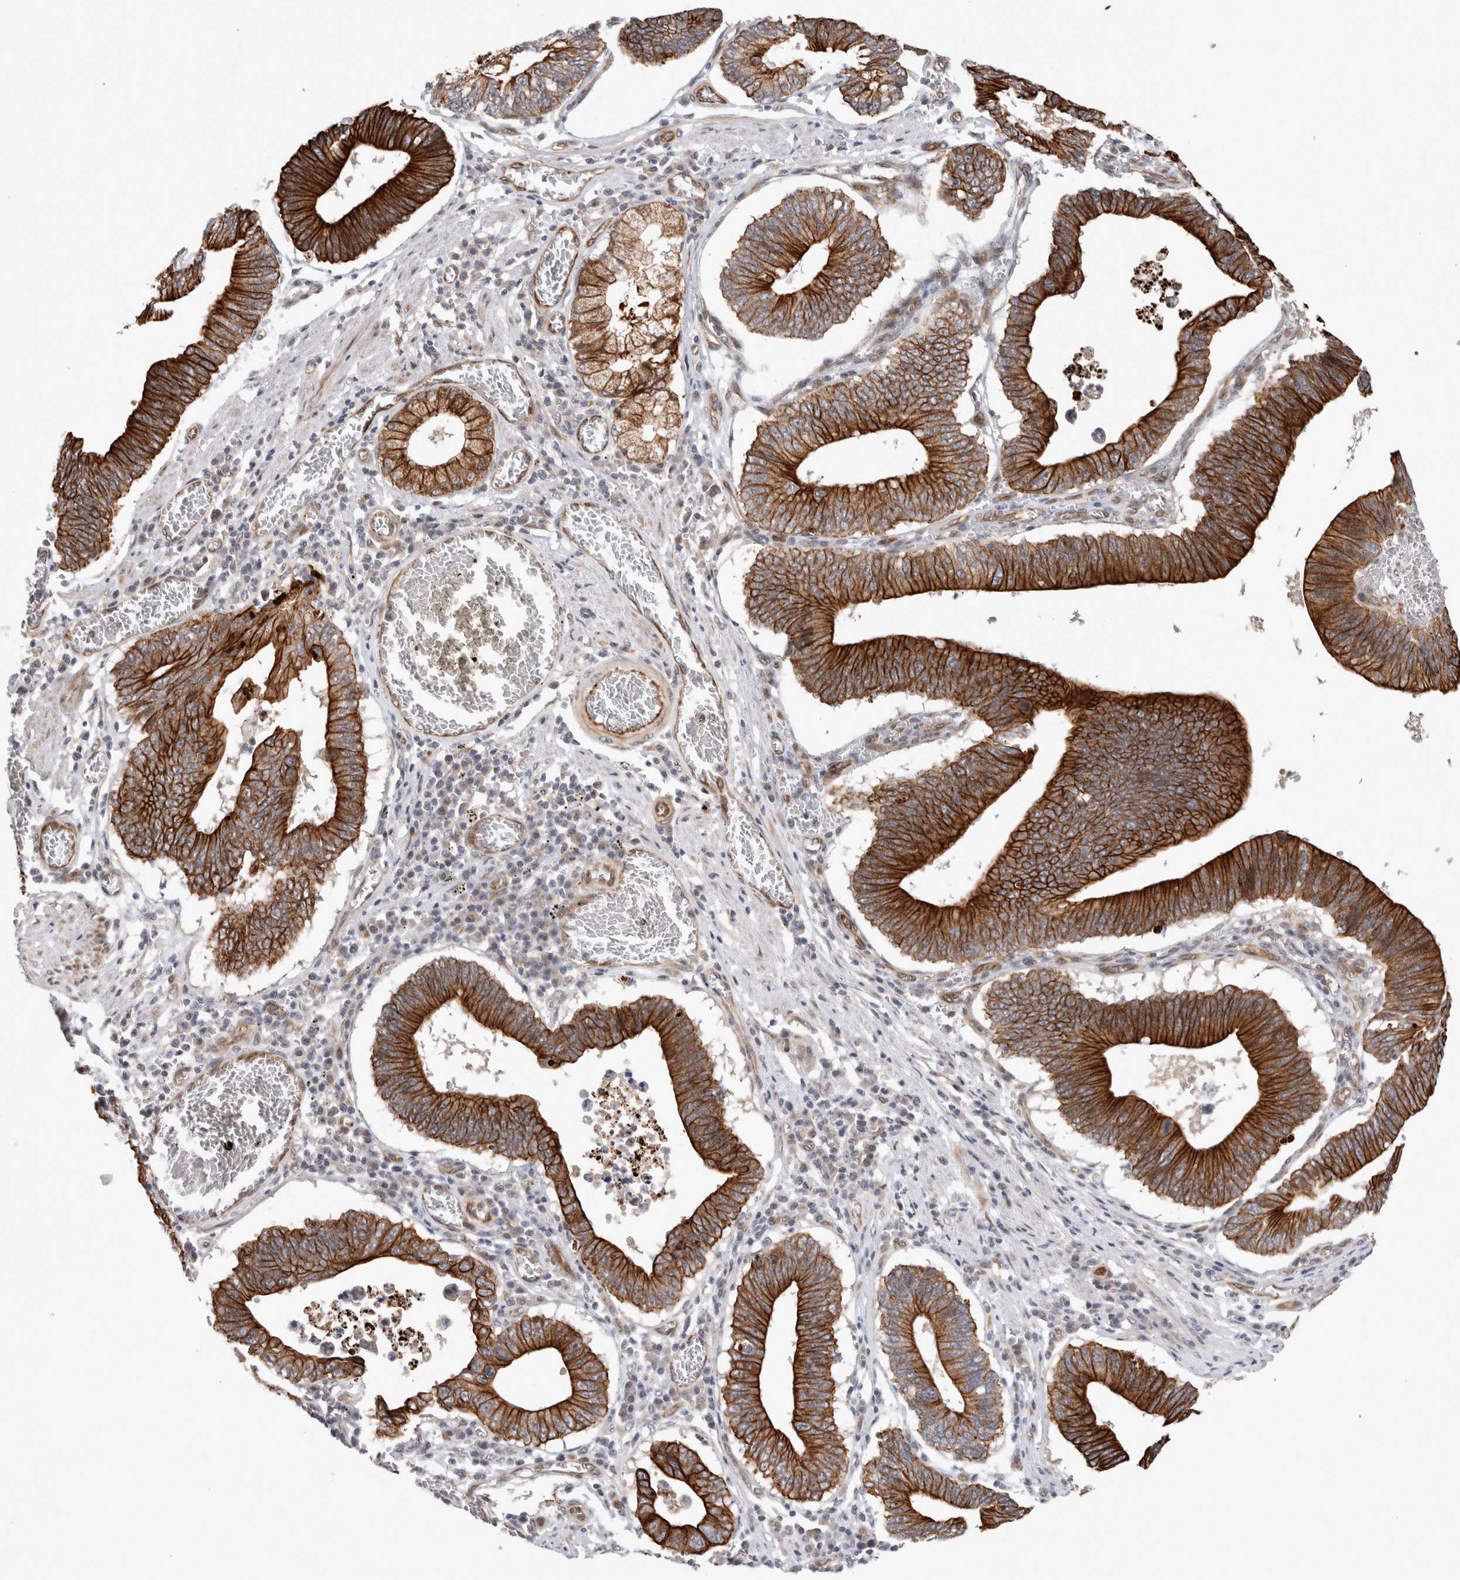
{"staining": {"intensity": "strong", "quantity": ">75%", "location": "cytoplasmic/membranous"}, "tissue": "stomach cancer", "cell_type": "Tumor cells", "image_type": "cancer", "snomed": [{"axis": "morphology", "description": "Adenocarcinoma, NOS"}, {"axis": "topography", "description": "Stomach"}, {"axis": "topography", "description": "Gastric cardia"}], "caption": "Human stomach cancer (adenocarcinoma) stained with a brown dye exhibits strong cytoplasmic/membranous positive positivity in approximately >75% of tumor cells.", "gene": "CRISPLD1", "patient": {"sex": "male", "age": 59}}